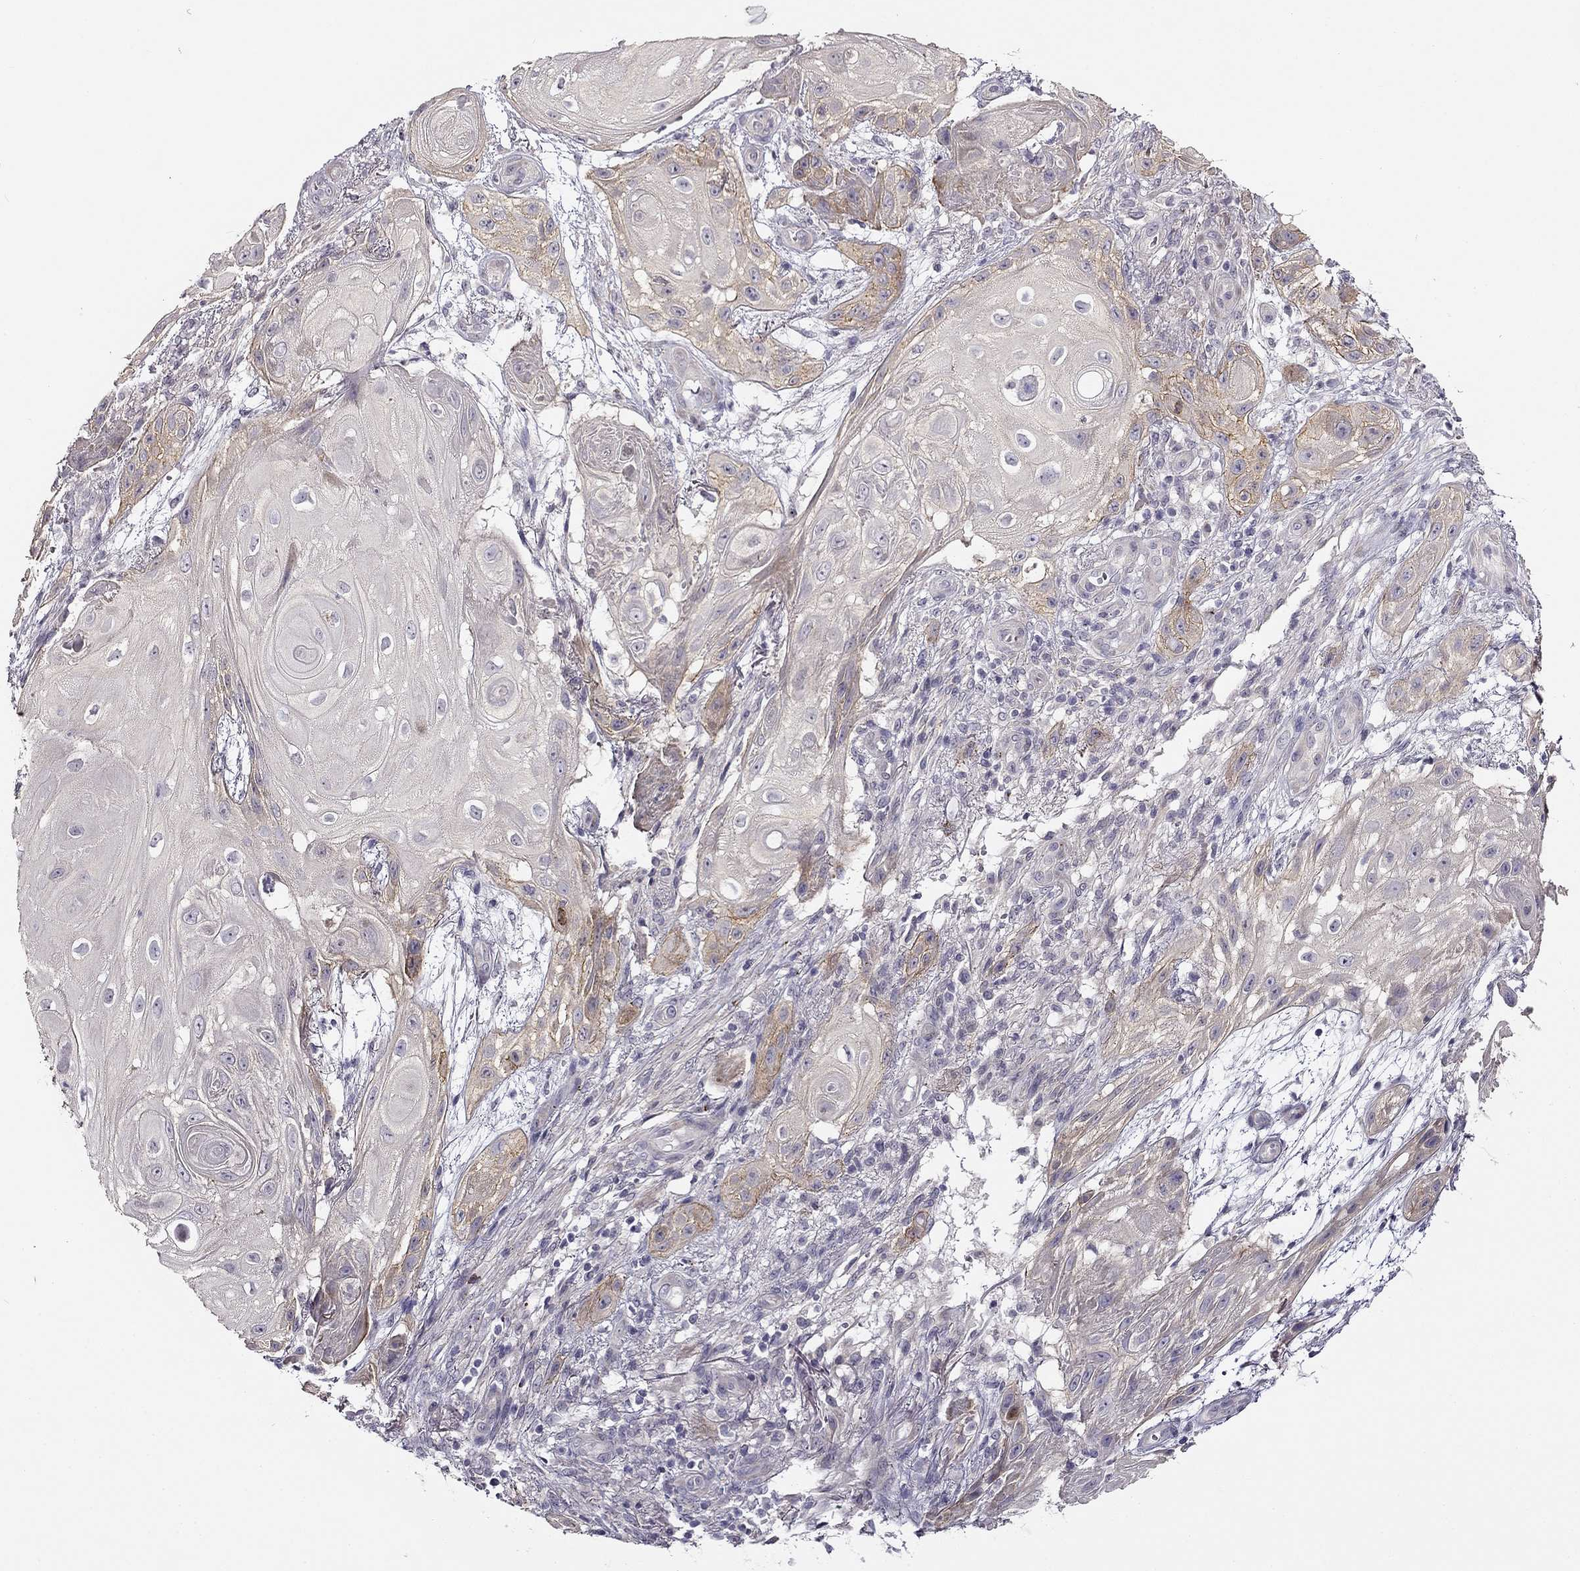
{"staining": {"intensity": "moderate", "quantity": "<25%", "location": "cytoplasmic/membranous"}, "tissue": "skin cancer", "cell_type": "Tumor cells", "image_type": "cancer", "snomed": [{"axis": "morphology", "description": "Squamous cell carcinoma, NOS"}, {"axis": "topography", "description": "Skin"}], "caption": "Skin squamous cell carcinoma was stained to show a protein in brown. There is low levels of moderate cytoplasmic/membranous staining in about <25% of tumor cells.", "gene": "CNR1", "patient": {"sex": "male", "age": 62}}